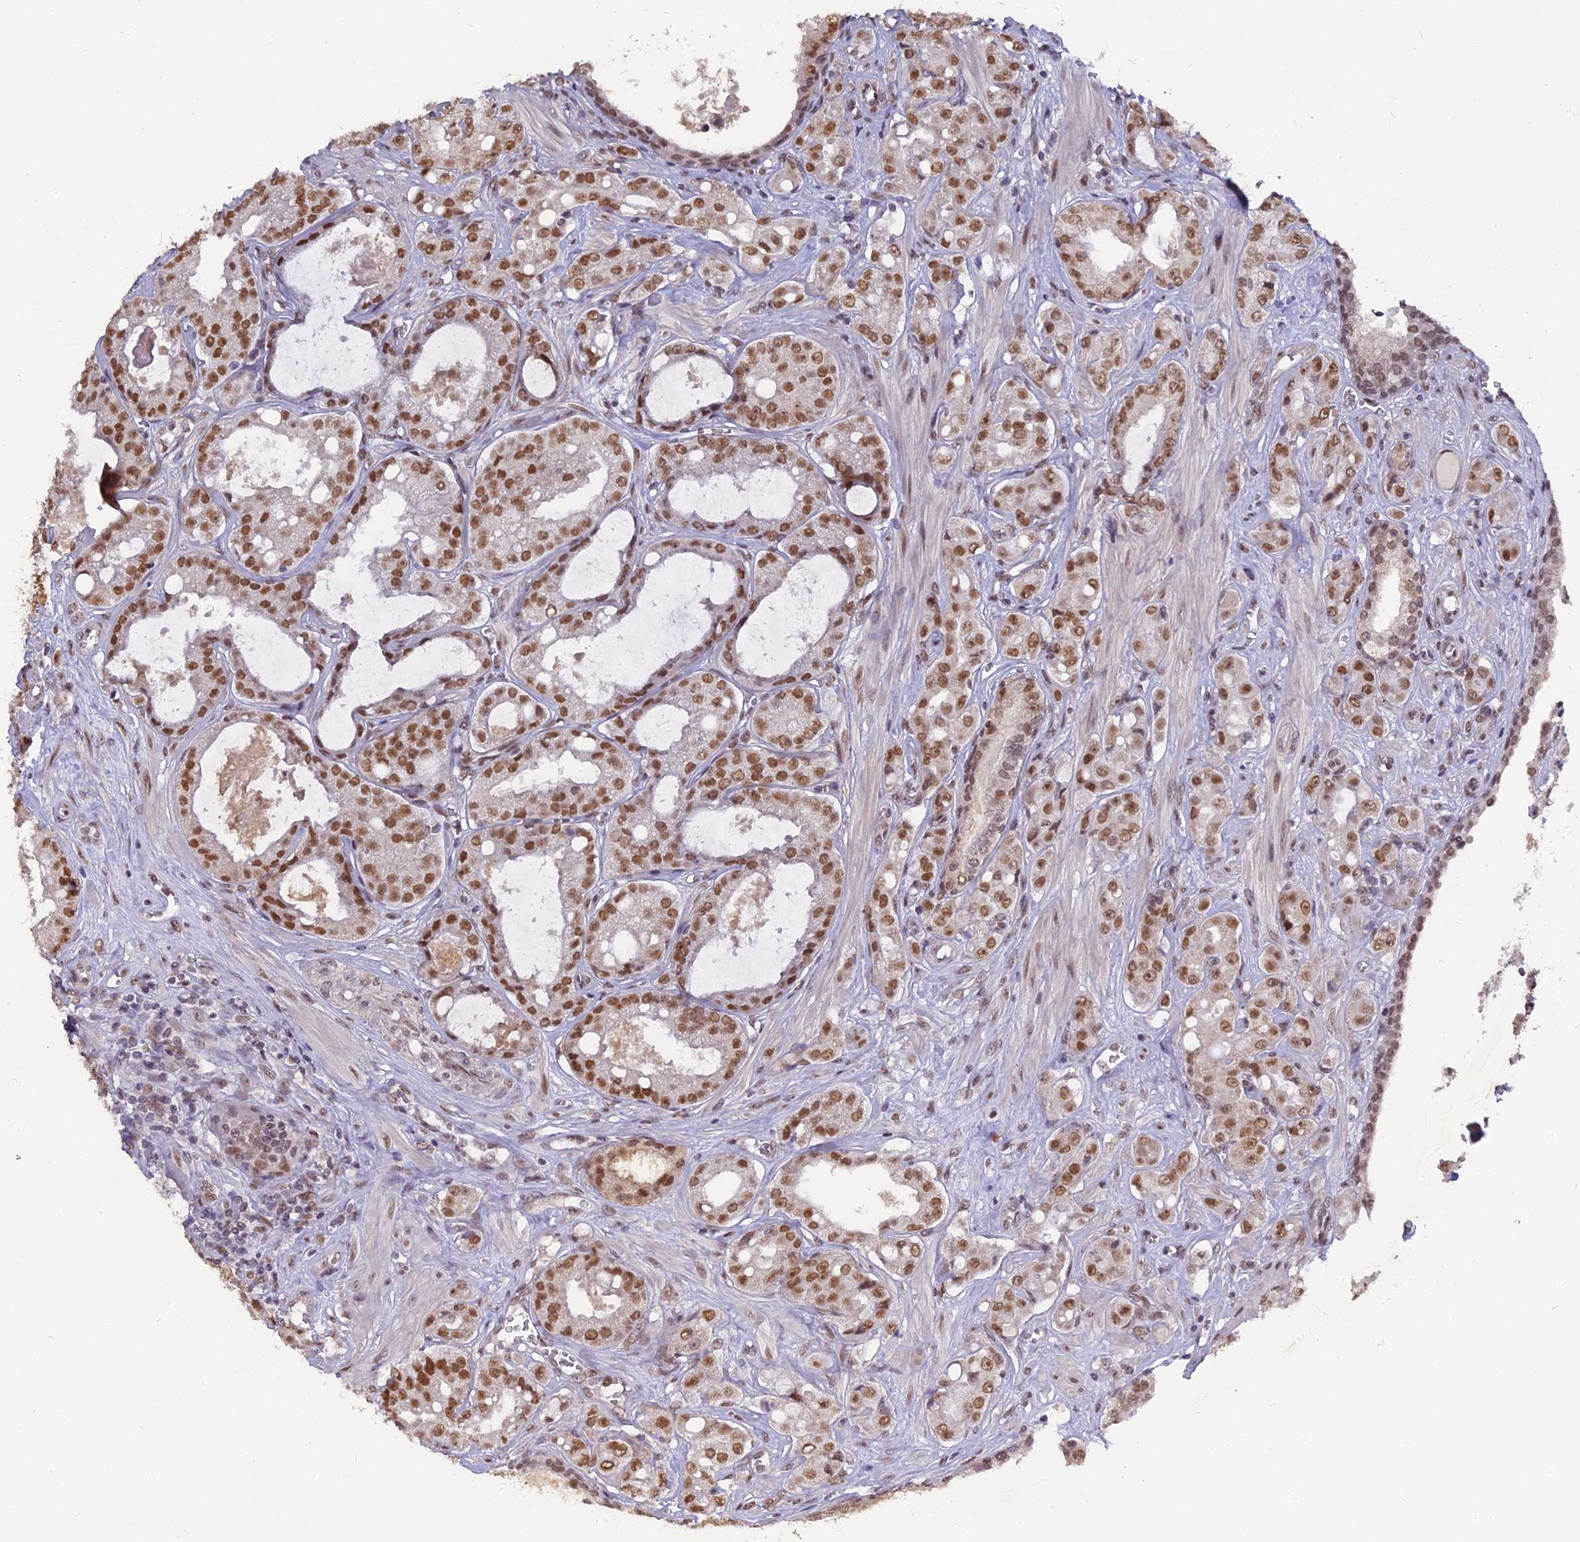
{"staining": {"intensity": "moderate", "quantity": ">75%", "location": "nuclear"}, "tissue": "prostate cancer", "cell_type": "Tumor cells", "image_type": "cancer", "snomed": [{"axis": "morphology", "description": "Adenocarcinoma, High grade"}, {"axis": "topography", "description": "Prostate"}], "caption": "A photomicrograph of human prostate cancer stained for a protein displays moderate nuclear brown staining in tumor cells. The staining was performed using DAB (3,3'-diaminobenzidine), with brown indicating positive protein expression. Nuclei are stained blue with hematoxylin.", "gene": "NR1H3", "patient": {"sex": "male", "age": 74}}